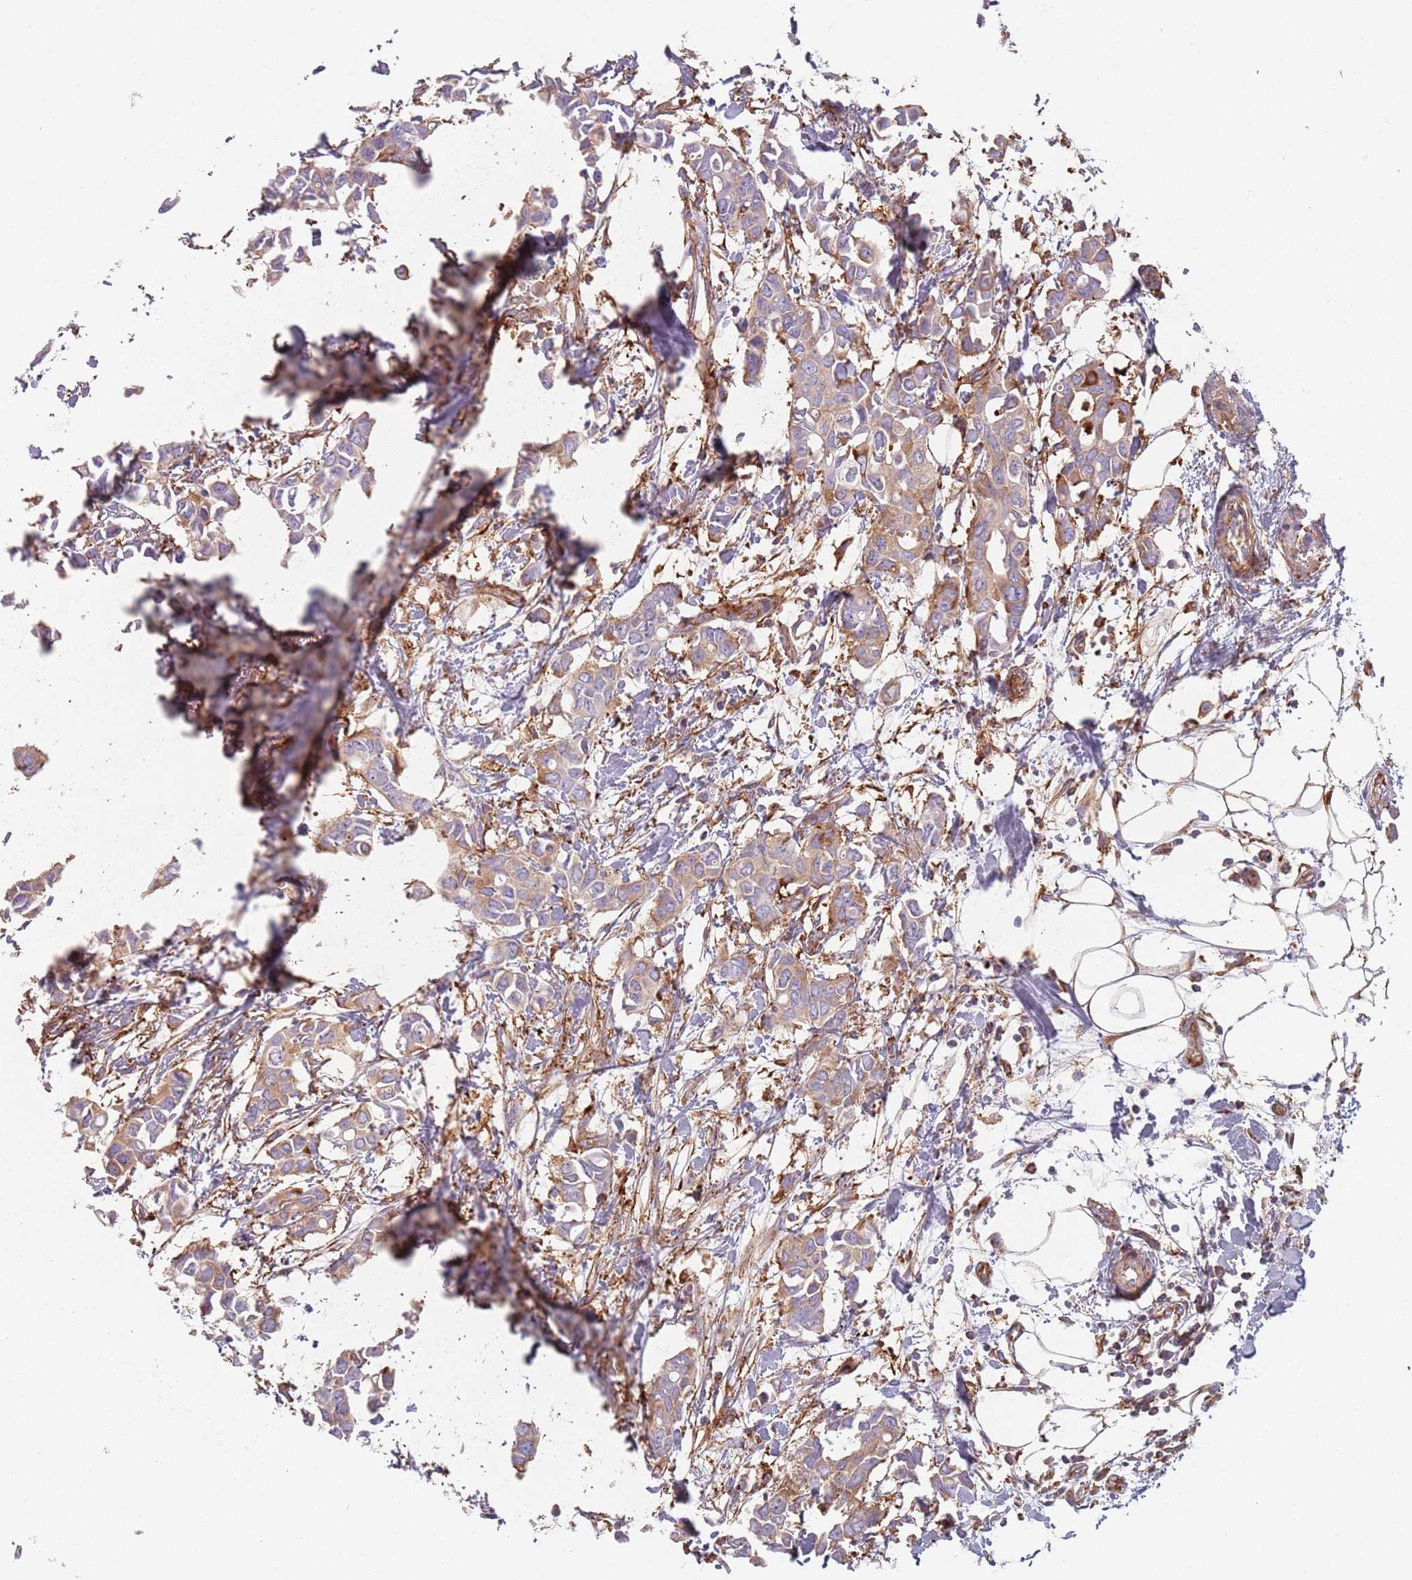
{"staining": {"intensity": "weak", "quantity": ">75%", "location": "cytoplasmic/membranous"}, "tissue": "breast cancer", "cell_type": "Tumor cells", "image_type": "cancer", "snomed": [{"axis": "morphology", "description": "Duct carcinoma"}, {"axis": "topography", "description": "Breast"}], "caption": "Tumor cells display low levels of weak cytoplasmic/membranous staining in approximately >75% of cells in human breast invasive ductal carcinoma. Nuclei are stained in blue.", "gene": "TPD52L2", "patient": {"sex": "female", "age": 41}}